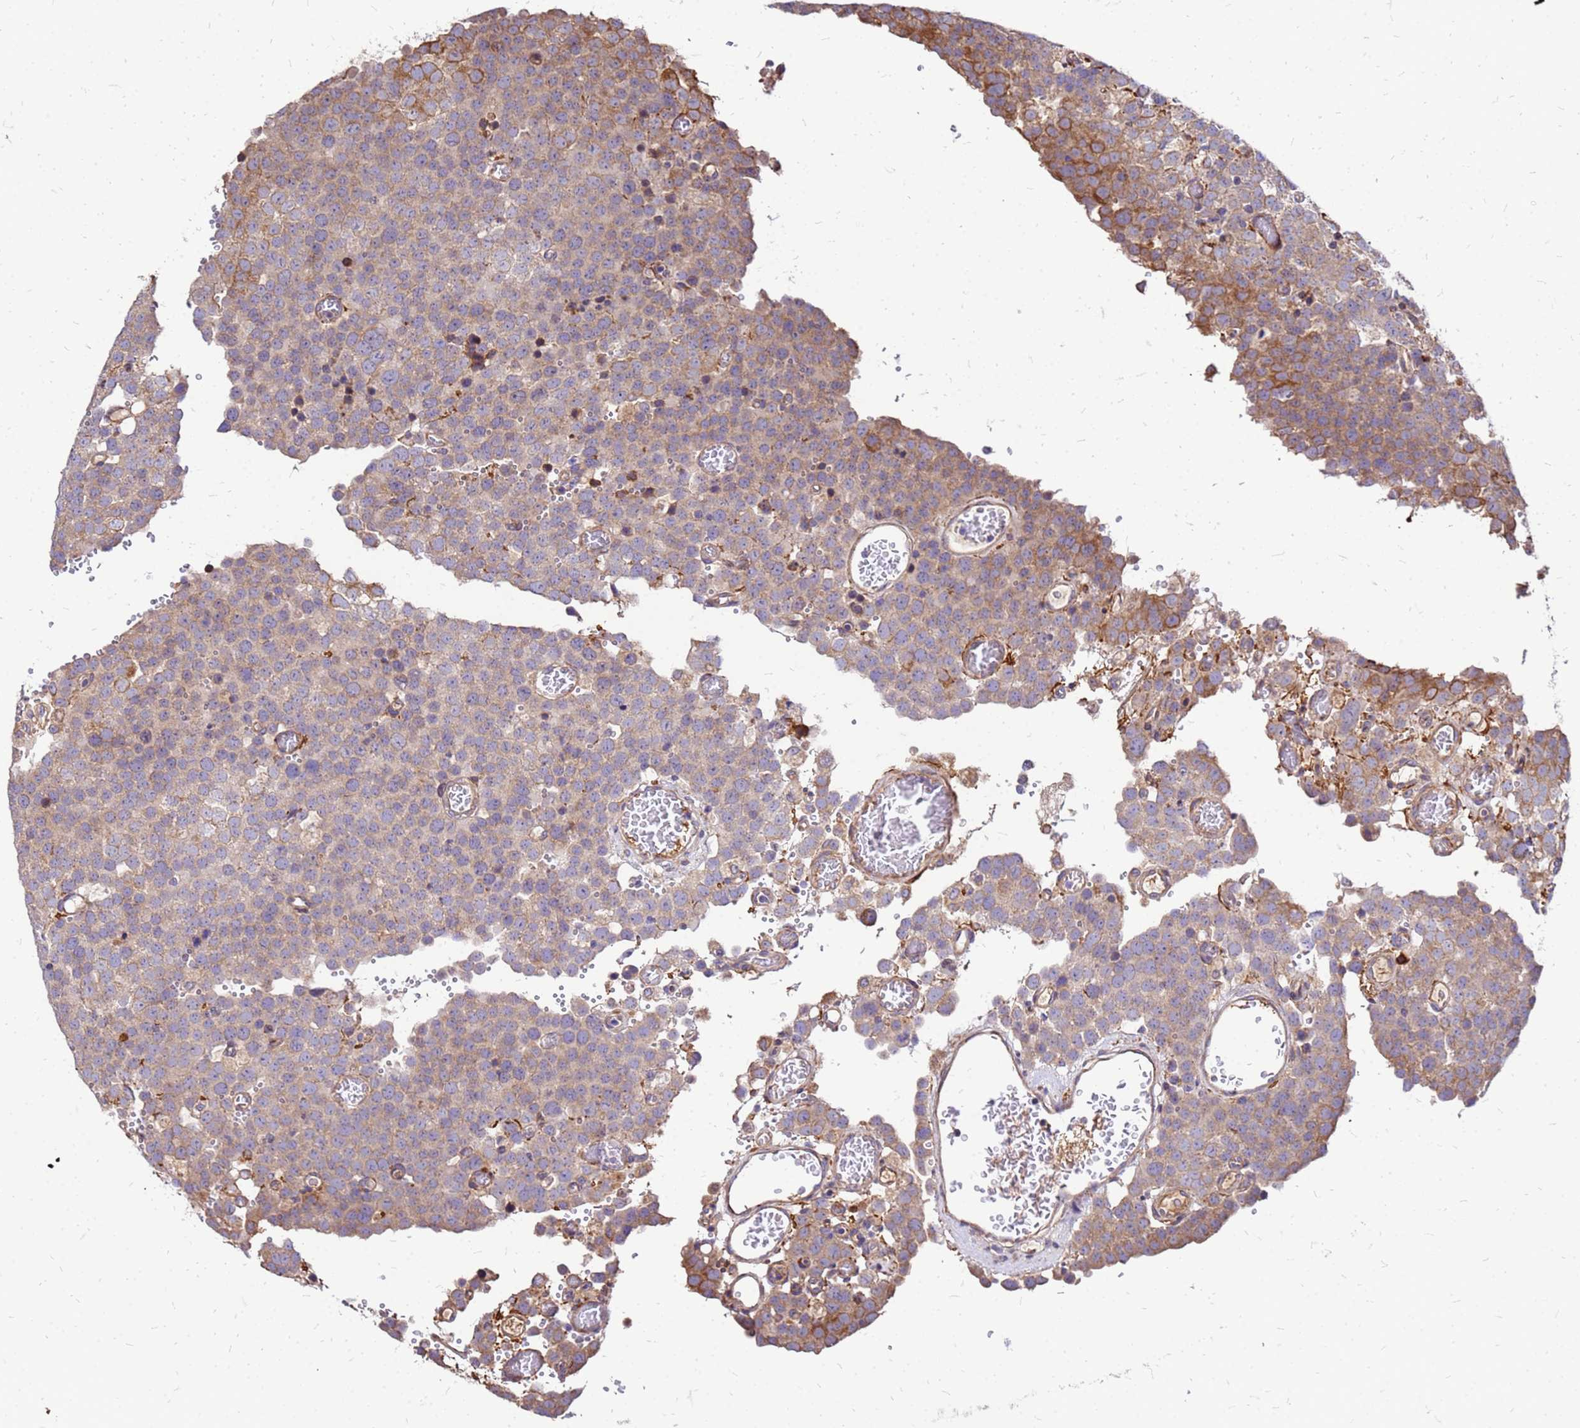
{"staining": {"intensity": "weak", "quantity": ">75%", "location": "cytoplasmic/membranous"}, "tissue": "testis cancer", "cell_type": "Tumor cells", "image_type": "cancer", "snomed": [{"axis": "morphology", "description": "Normal tissue, NOS"}, {"axis": "morphology", "description": "Seminoma, NOS"}, {"axis": "topography", "description": "Testis"}], "caption": "A low amount of weak cytoplasmic/membranous expression is appreciated in about >75% of tumor cells in testis seminoma tissue.", "gene": "VMO1", "patient": {"sex": "male", "age": 71}}